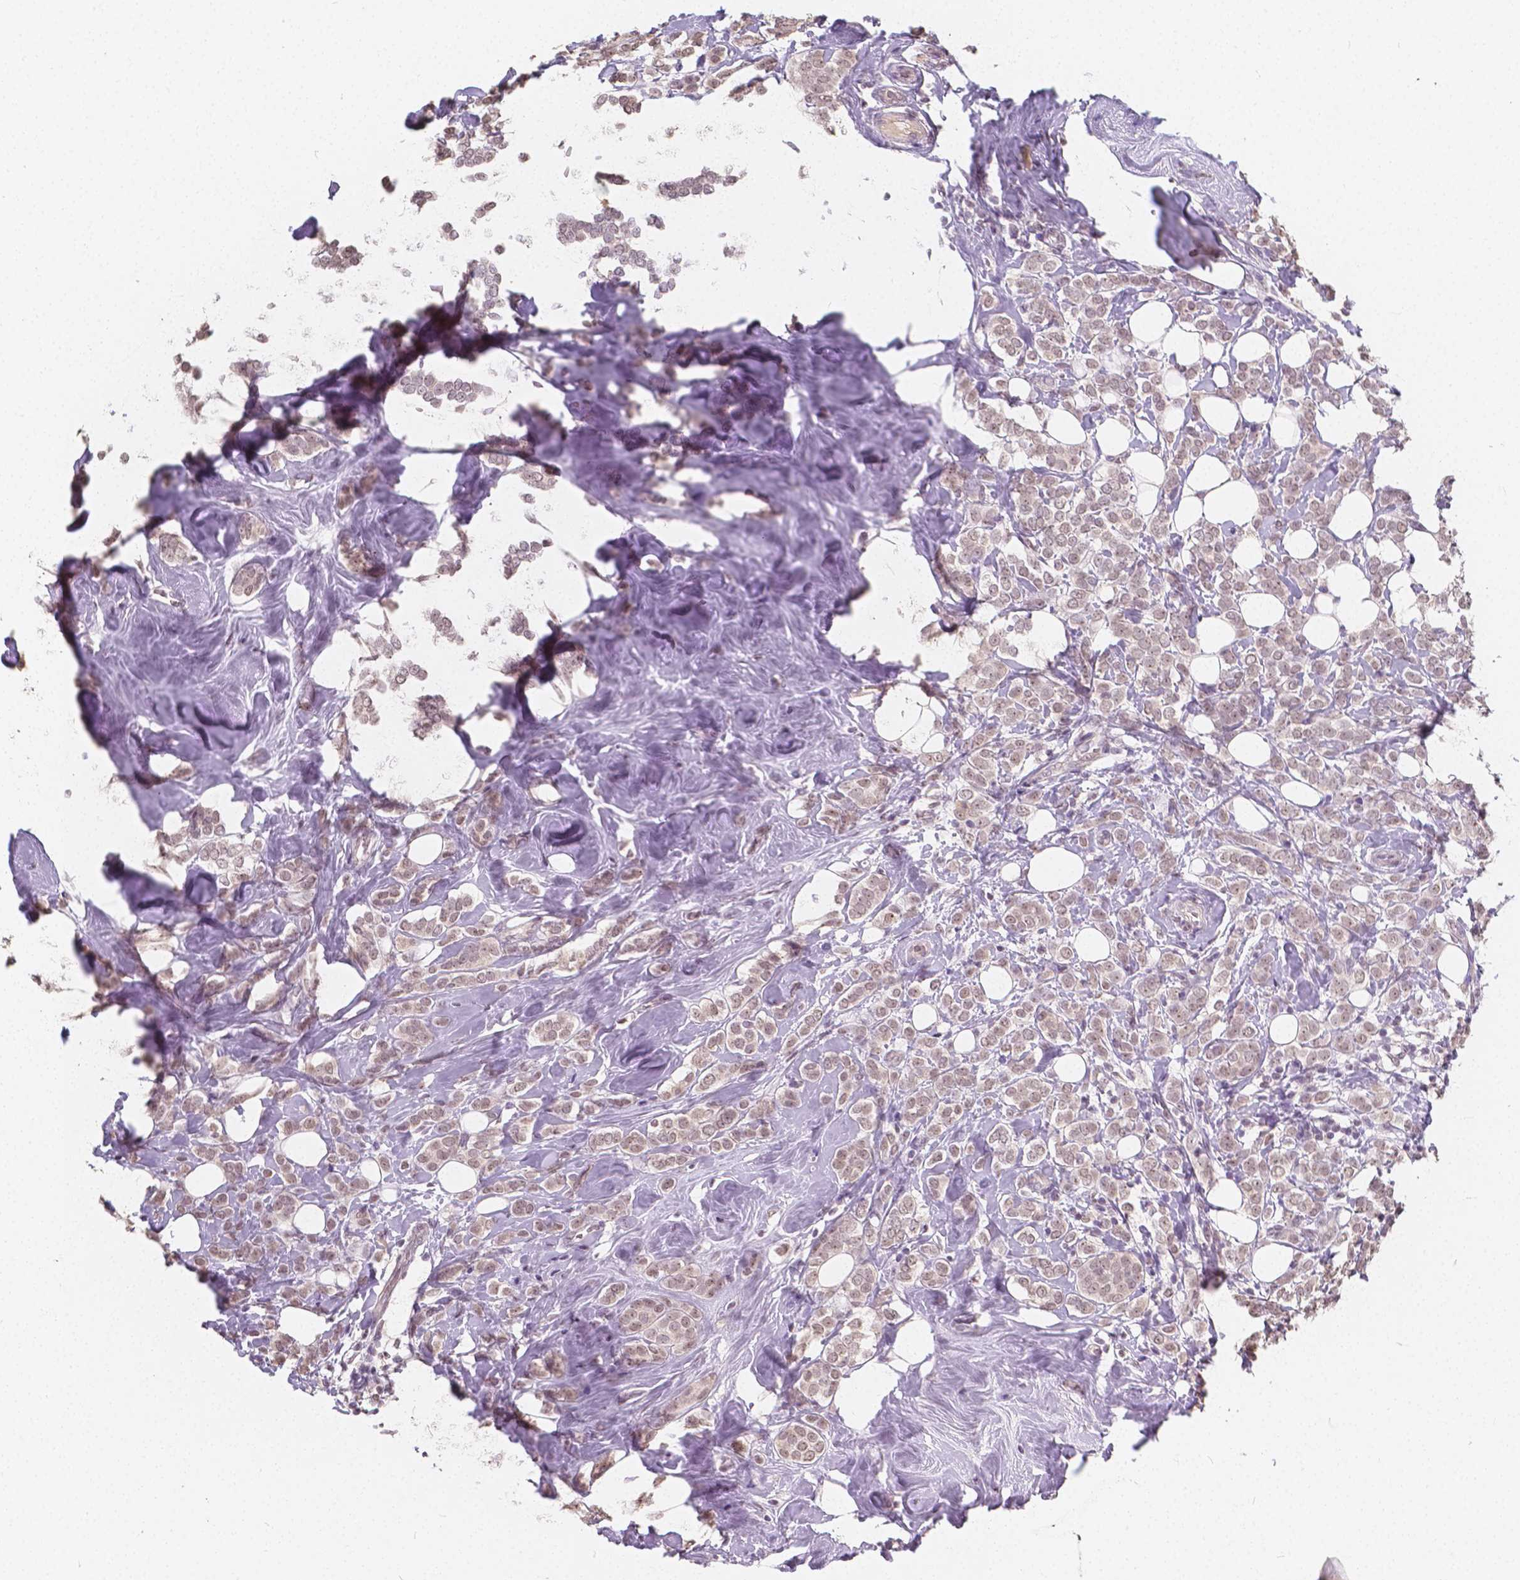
{"staining": {"intensity": "weak", "quantity": ">75%", "location": "nuclear"}, "tissue": "breast cancer", "cell_type": "Tumor cells", "image_type": "cancer", "snomed": [{"axis": "morphology", "description": "Lobular carcinoma"}, {"axis": "topography", "description": "Breast"}], "caption": "Human breast lobular carcinoma stained with a protein marker demonstrates weak staining in tumor cells.", "gene": "NOLC1", "patient": {"sex": "female", "age": 49}}